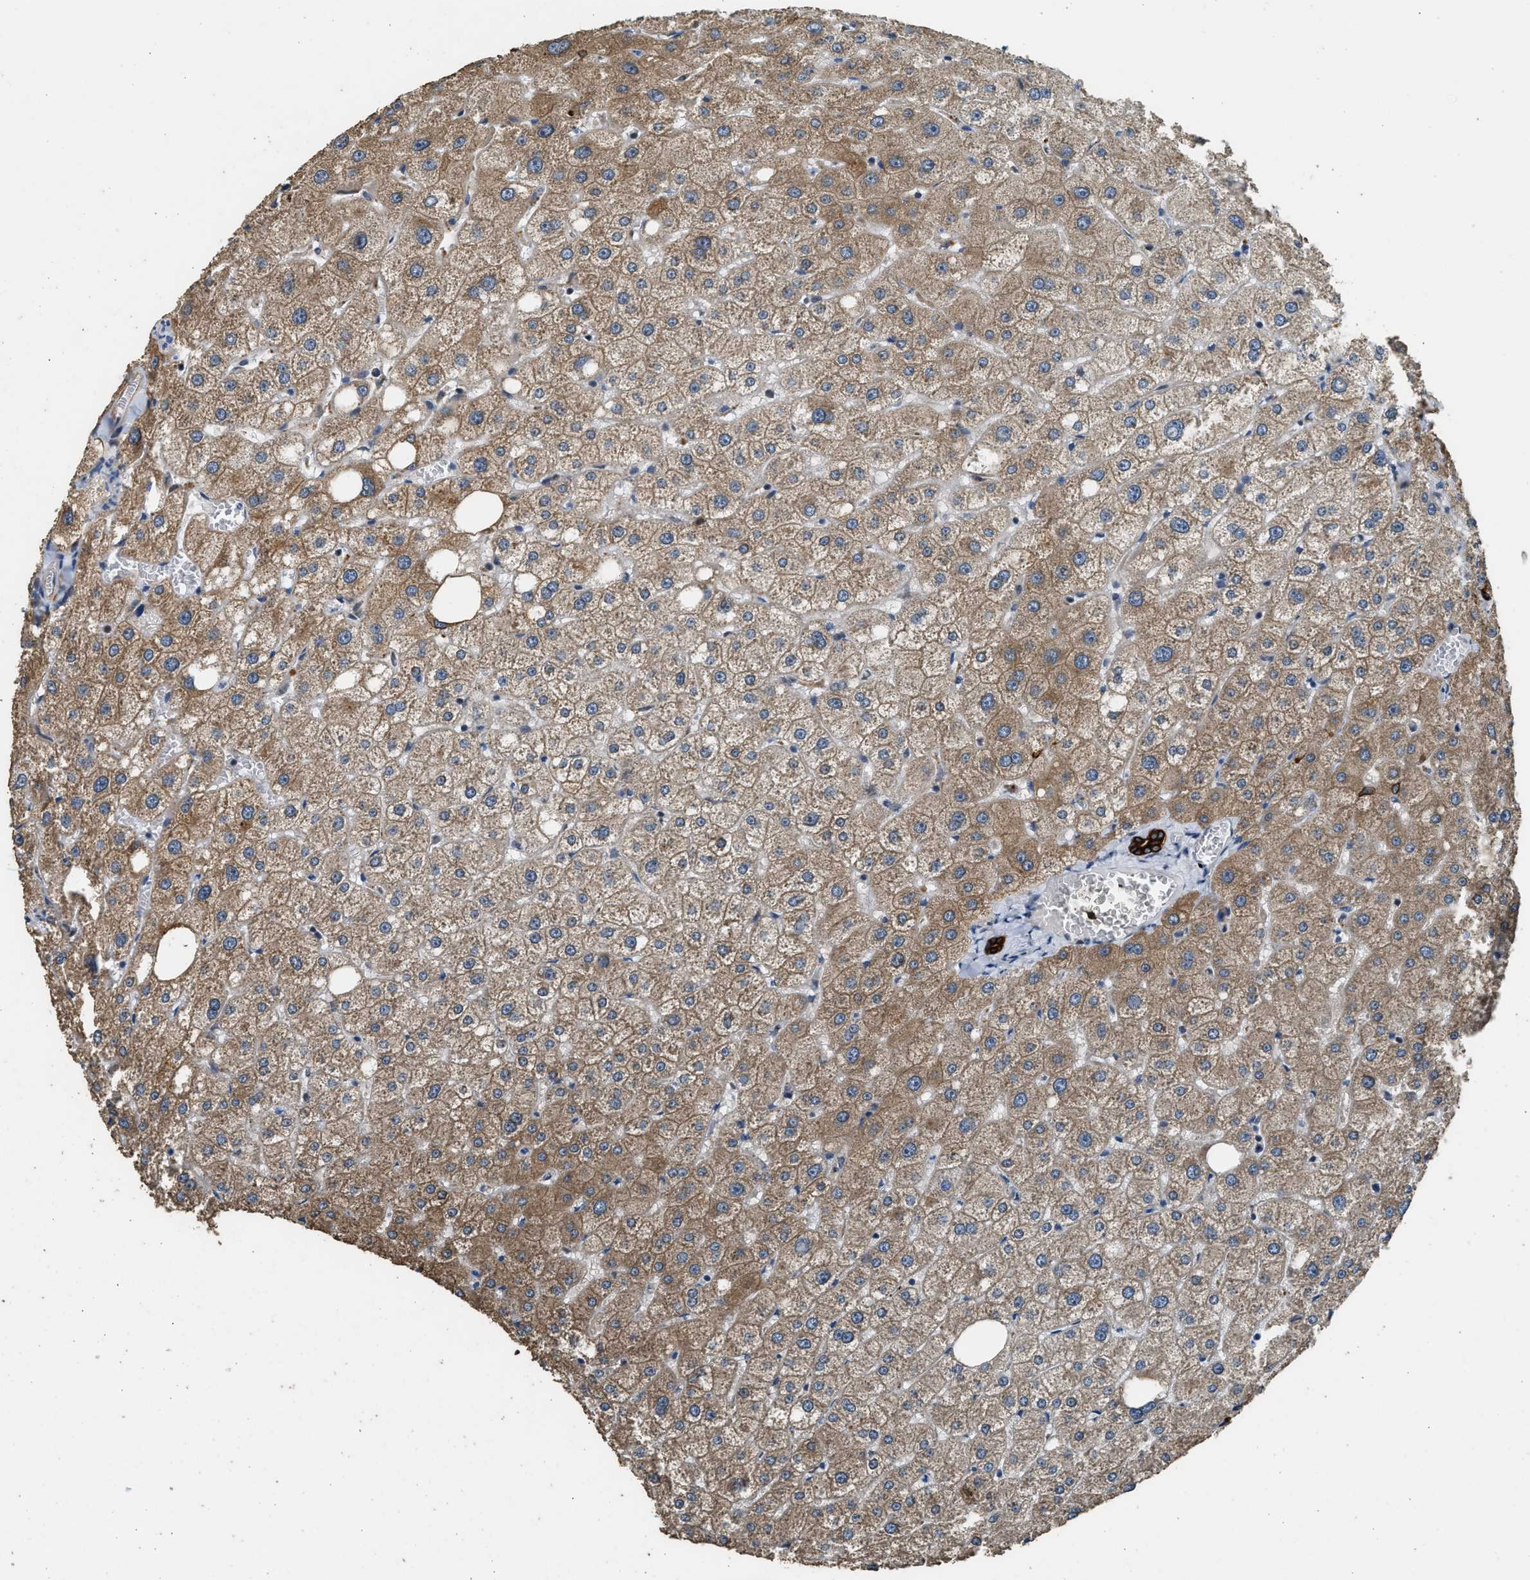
{"staining": {"intensity": "strong", "quantity": ">75%", "location": "cytoplasmic/membranous"}, "tissue": "liver", "cell_type": "Cholangiocytes", "image_type": "normal", "snomed": [{"axis": "morphology", "description": "Normal tissue, NOS"}, {"axis": "topography", "description": "Liver"}], "caption": "Liver was stained to show a protein in brown. There is high levels of strong cytoplasmic/membranous staining in about >75% of cholangiocytes. Ihc stains the protein of interest in brown and the nuclei are stained blue.", "gene": "PCLO", "patient": {"sex": "male", "age": 73}}